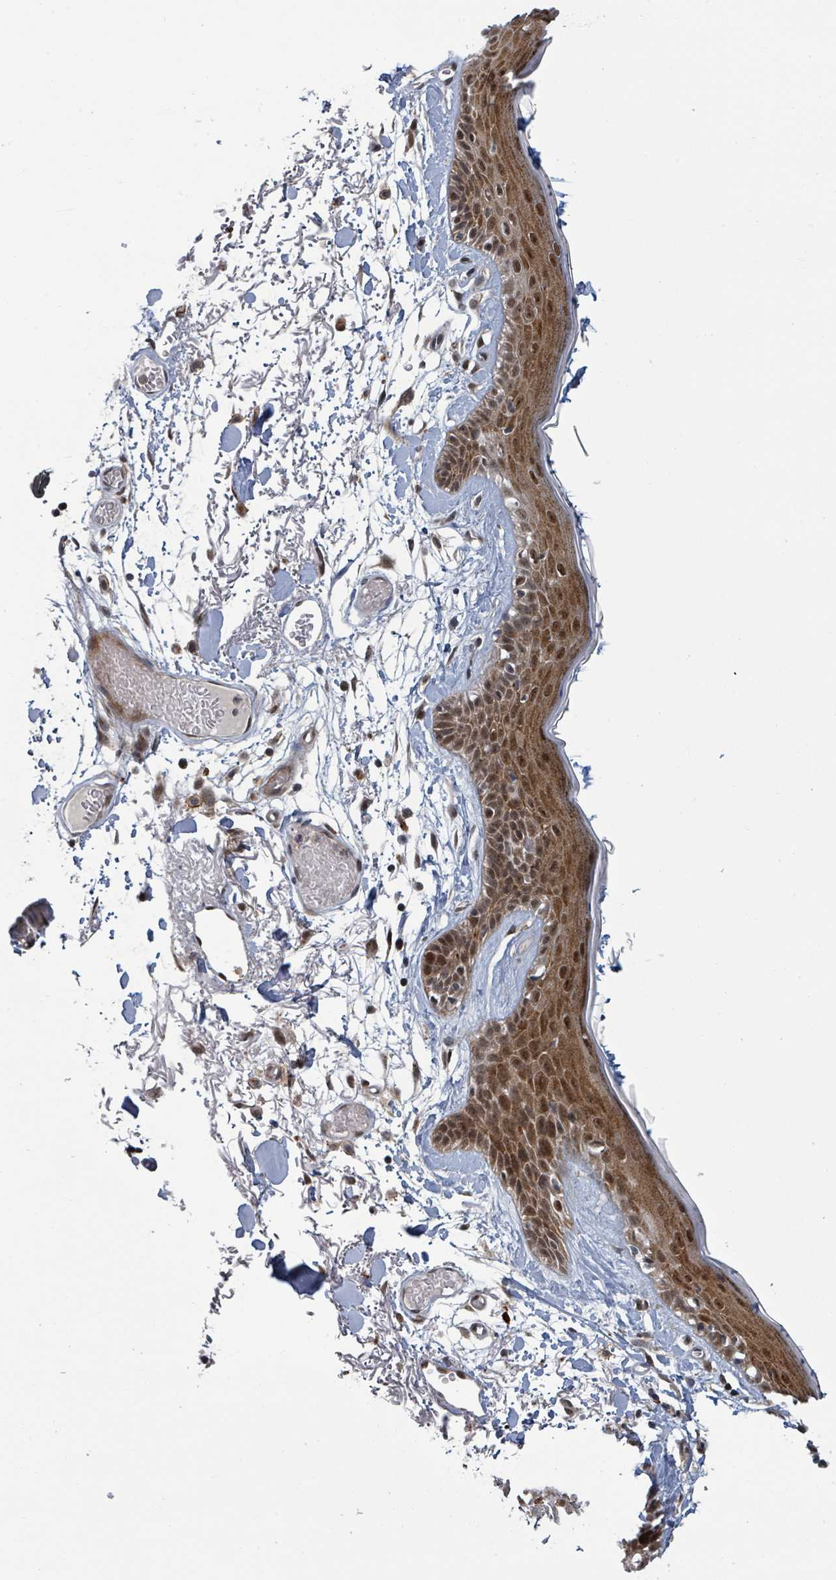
{"staining": {"intensity": "moderate", "quantity": ">75%", "location": "cytoplasmic/membranous,nuclear"}, "tissue": "skin", "cell_type": "Fibroblasts", "image_type": "normal", "snomed": [{"axis": "morphology", "description": "Normal tissue, NOS"}, {"axis": "topography", "description": "Skin"}], "caption": "High-power microscopy captured an immunohistochemistry (IHC) image of unremarkable skin, revealing moderate cytoplasmic/membranous,nuclear expression in approximately >75% of fibroblasts. The protein is stained brown, and the nuclei are stained in blue (DAB (3,3'-diaminobenzidine) IHC with brightfield microscopy, high magnification).", "gene": "GTF3C1", "patient": {"sex": "male", "age": 79}}